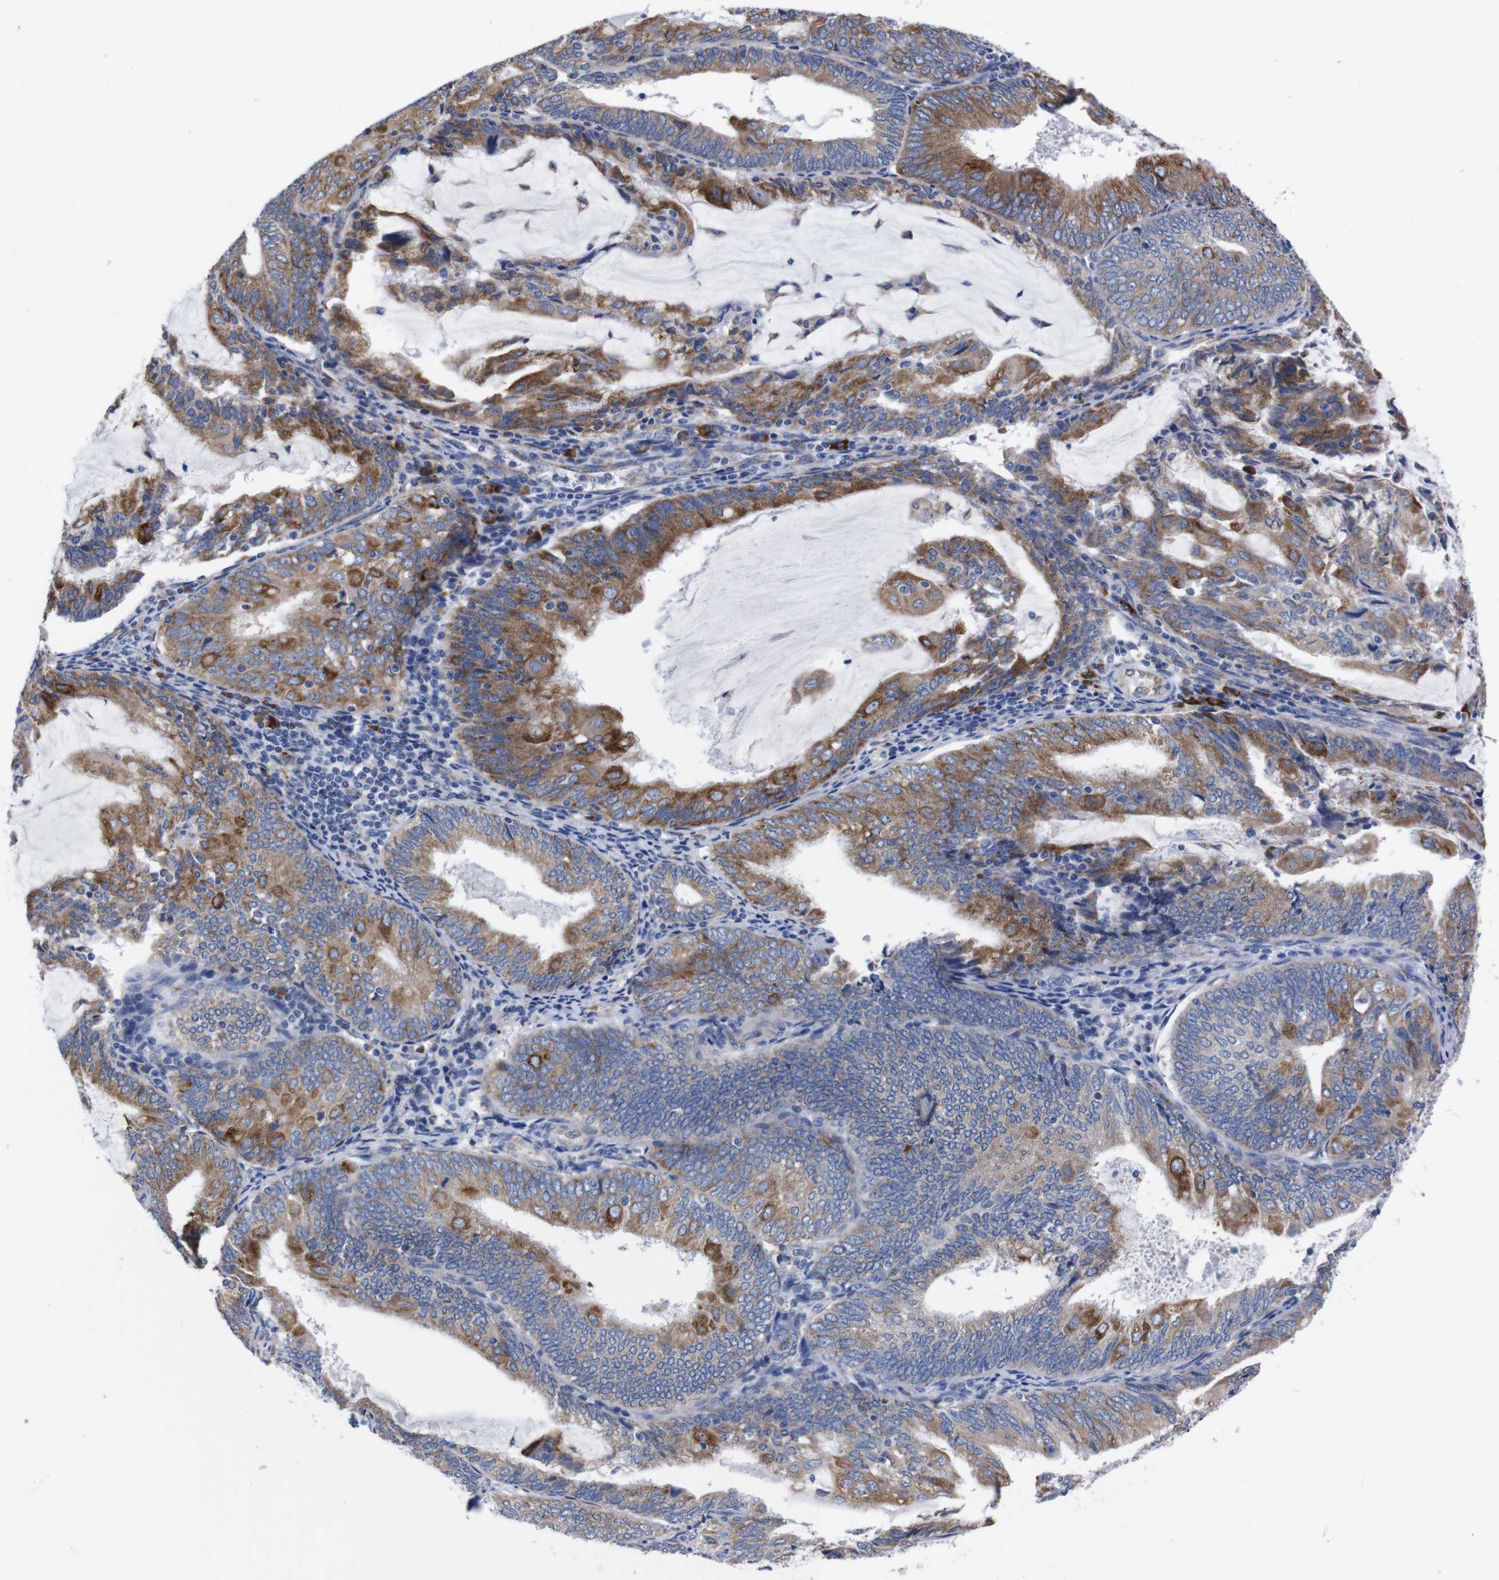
{"staining": {"intensity": "moderate", "quantity": ">75%", "location": "cytoplasmic/membranous"}, "tissue": "endometrial cancer", "cell_type": "Tumor cells", "image_type": "cancer", "snomed": [{"axis": "morphology", "description": "Adenocarcinoma, NOS"}, {"axis": "topography", "description": "Endometrium"}], "caption": "DAB (3,3'-diaminobenzidine) immunohistochemical staining of adenocarcinoma (endometrial) reveals moderate cytoplasmic/membranous protein positivity in approximately >75% of tumor cells.", "gene": "NEBL", "patient": {"sex": "female", "age": 81}}